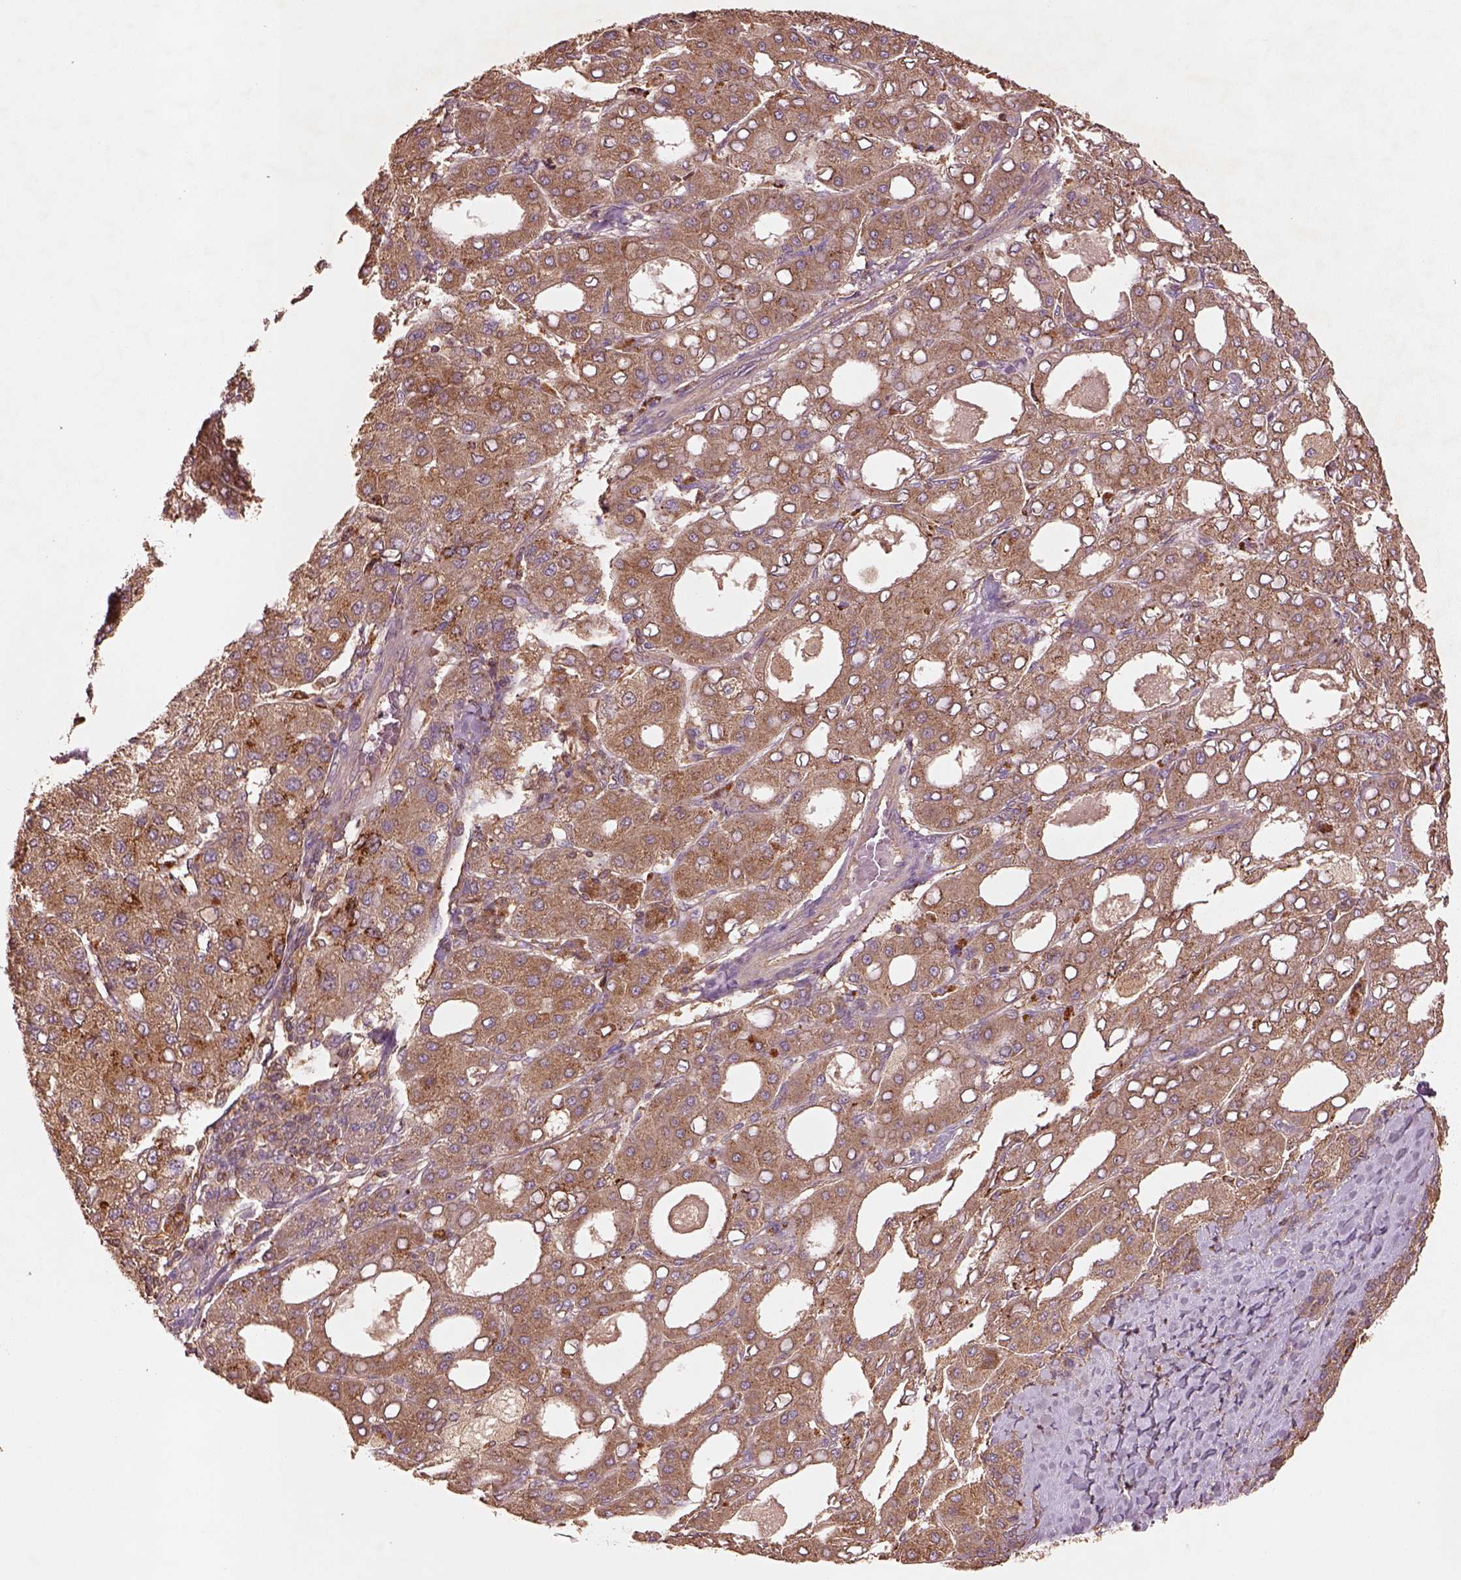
{"staining": {"intensity": "moderate", "quantity": ">75%", "location": "cytoplasmic/membranous"}, "tissue": "liver cancer", "cell_type": "Tumor cells", "image_type": "cancer", "snomed": [{"axis": "morphology", "description": "Carcinoma, Hepatocellular, NOS"}, {"axis": "topography", "description": "Liver"}], "caption": "The micrograph exhibits a brown stain indicating the presence of a protein in the cytoplasmic/membranous of tumor cells in liver cancer.", "gene": "TRADD", "patient": {"sex": "male", "age": 65}}